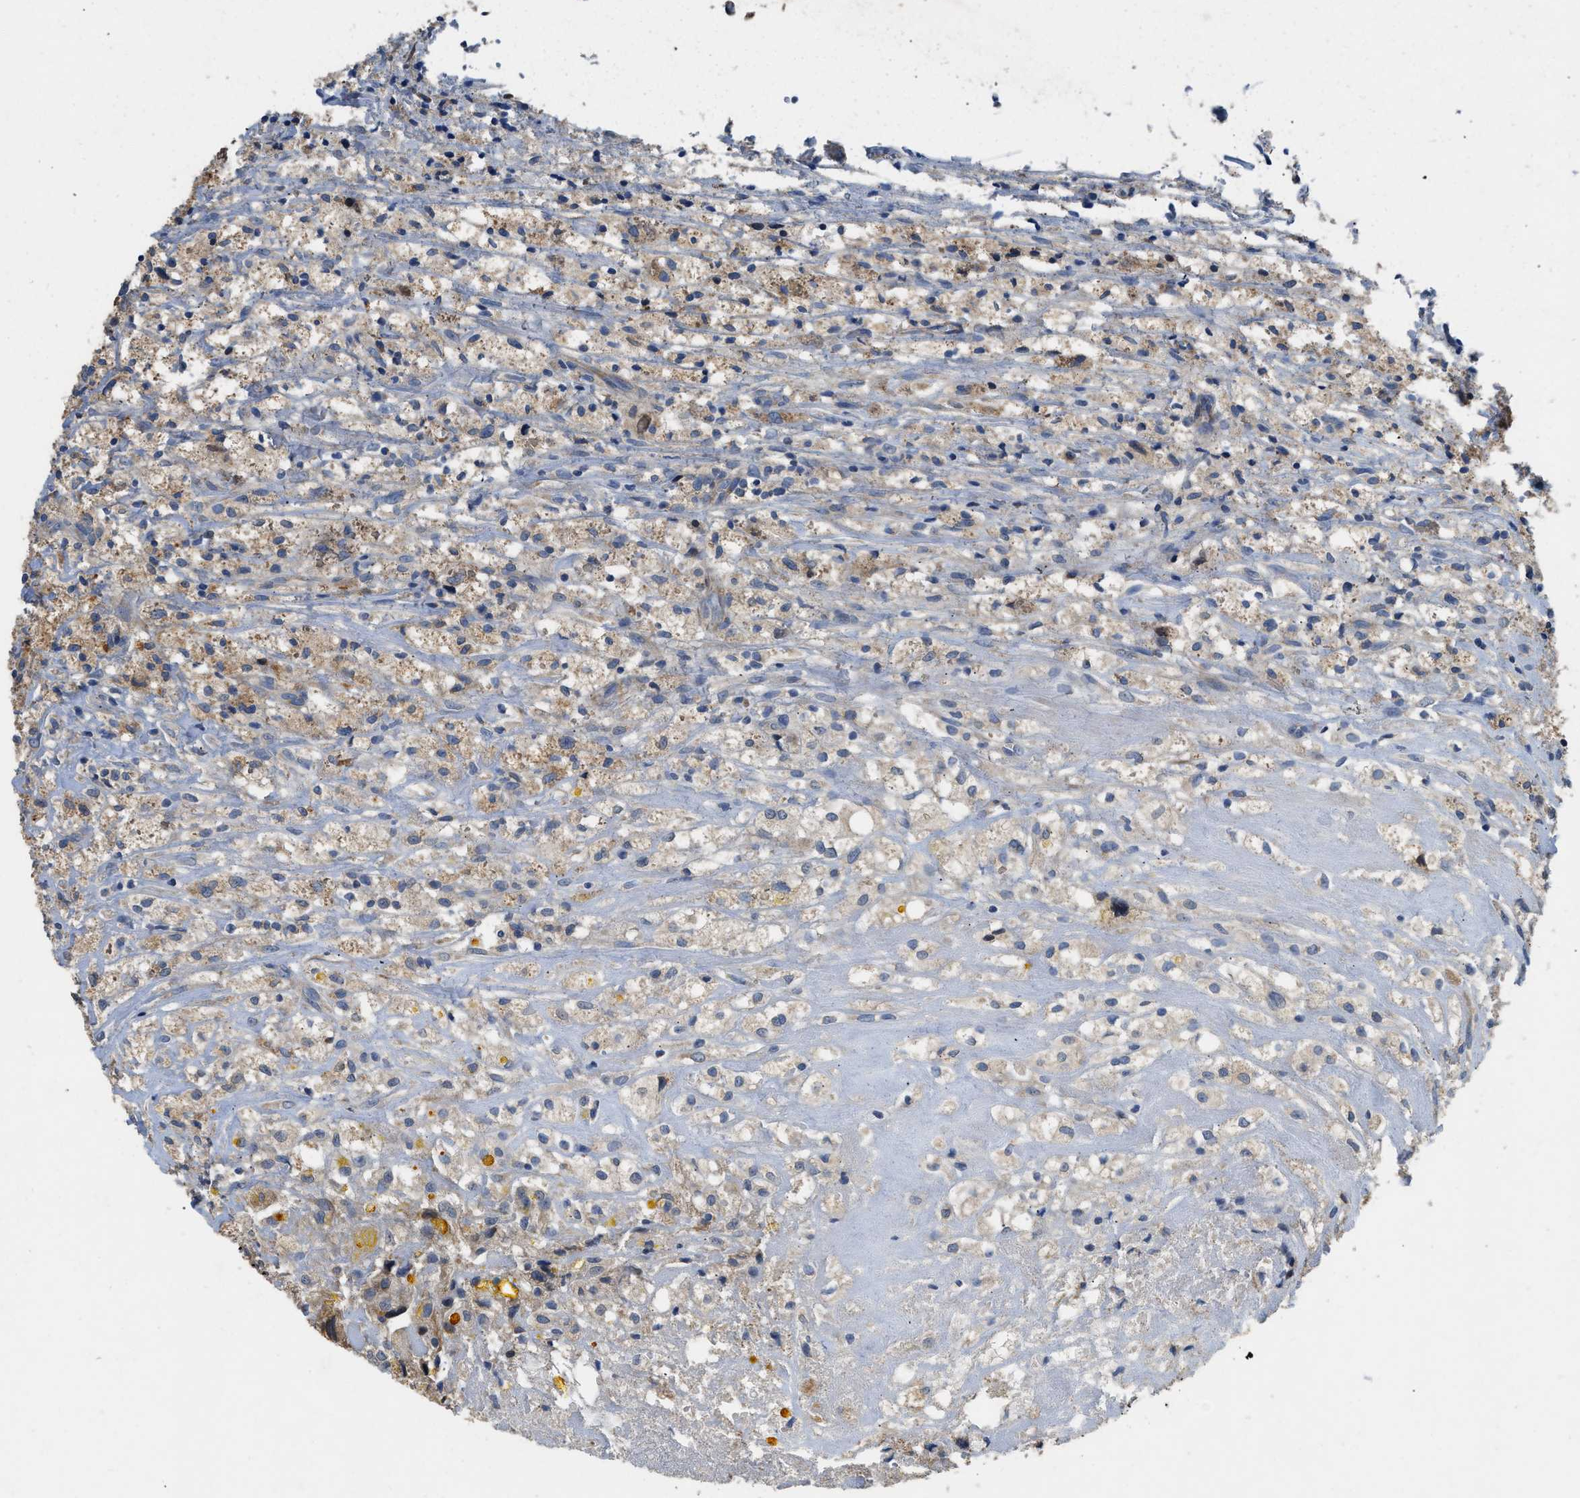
{"staining": {"intensity": "weak", "quantity": ">75%", "location": "cytoplasmic/membranous"}, "tissue": "testis cancer", "cell_type": "Tumor cells", "image_type": "cancer", "snomed": [{"axis": "morphology", "description": "Carcinoma, Embryonal, NOS"}, {"axis": "topography", "description": "Testis"}], "caption": "Immunohistochemistry (IHC) image of neoplastic tissue: human embryonal carcinoma (testis) stained using immunohistochemistry (IHC) shows low levels of weak protein expression localized specifically in the cytoplasmic/membranous of tumor cells, appearing as a cytoplasmic/membranous brown color.", "gene": "TMEM150A", "patient": {"sex": "male", "age": 2}}